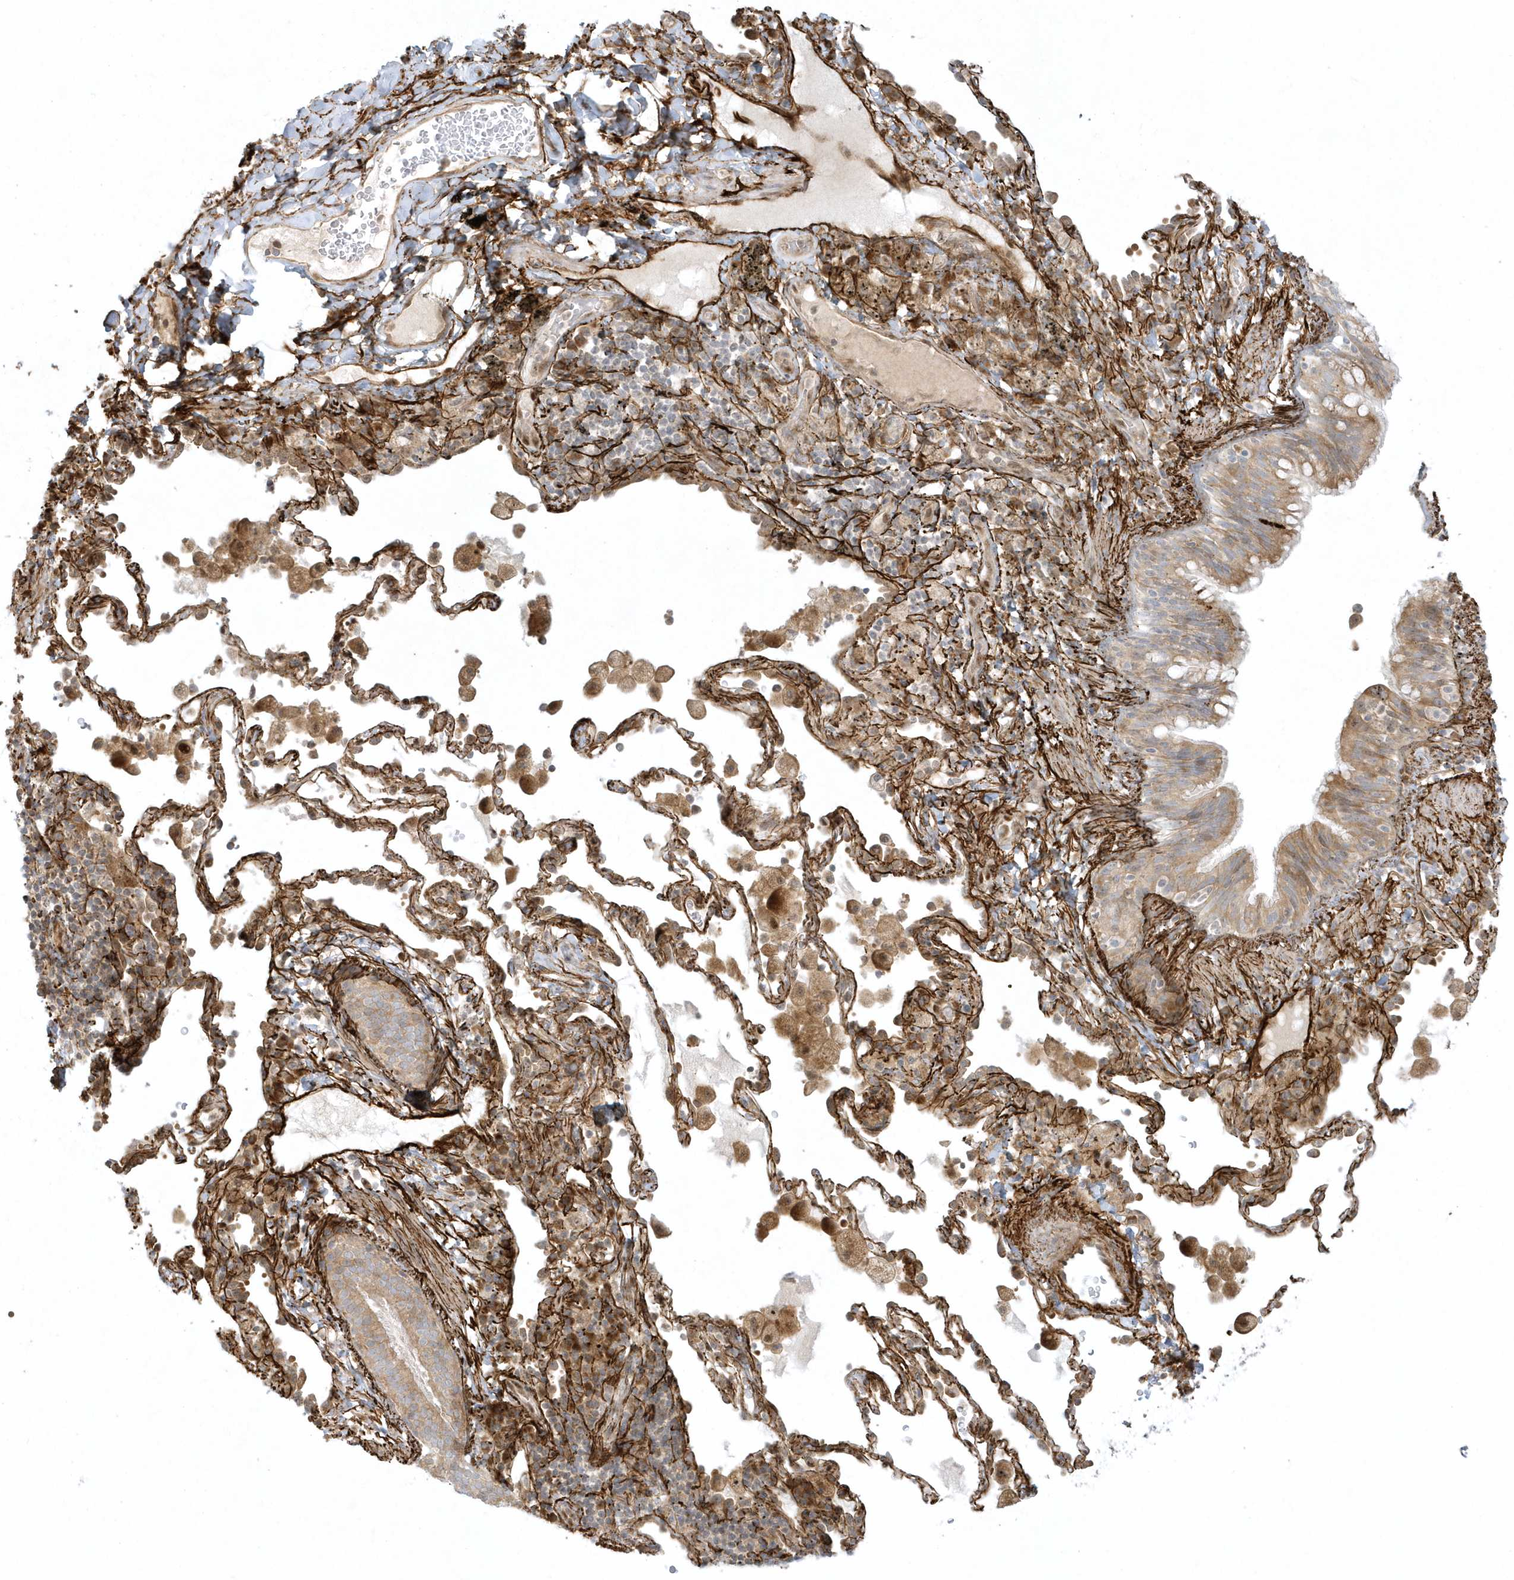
{"staining": {"intensity": "moderate", "quantity": "25%-75%", "location": "cytoplasmic/membranous"}, "tissue": "bronchus", "cell_type": "Respiratory epithelial cells", "image_type": "normal", "snomed": [{"axis": "morphology", "description": "Normal tissue, NOS"}, {"axis": "morphology", "description": "Adenocarcinoma, NOS"}, {"axis": "topography", "description": "Bronchus"}, {"axis": "topography", "description": "Lung"}], "caption": "A brown stain highlights moderate cytoplasmic/membranous positivity of a protein in respiratory epithelial cells of benign bronchus.", "gene": "MASP2", "patient": {"sex": "male", "age": 54}}